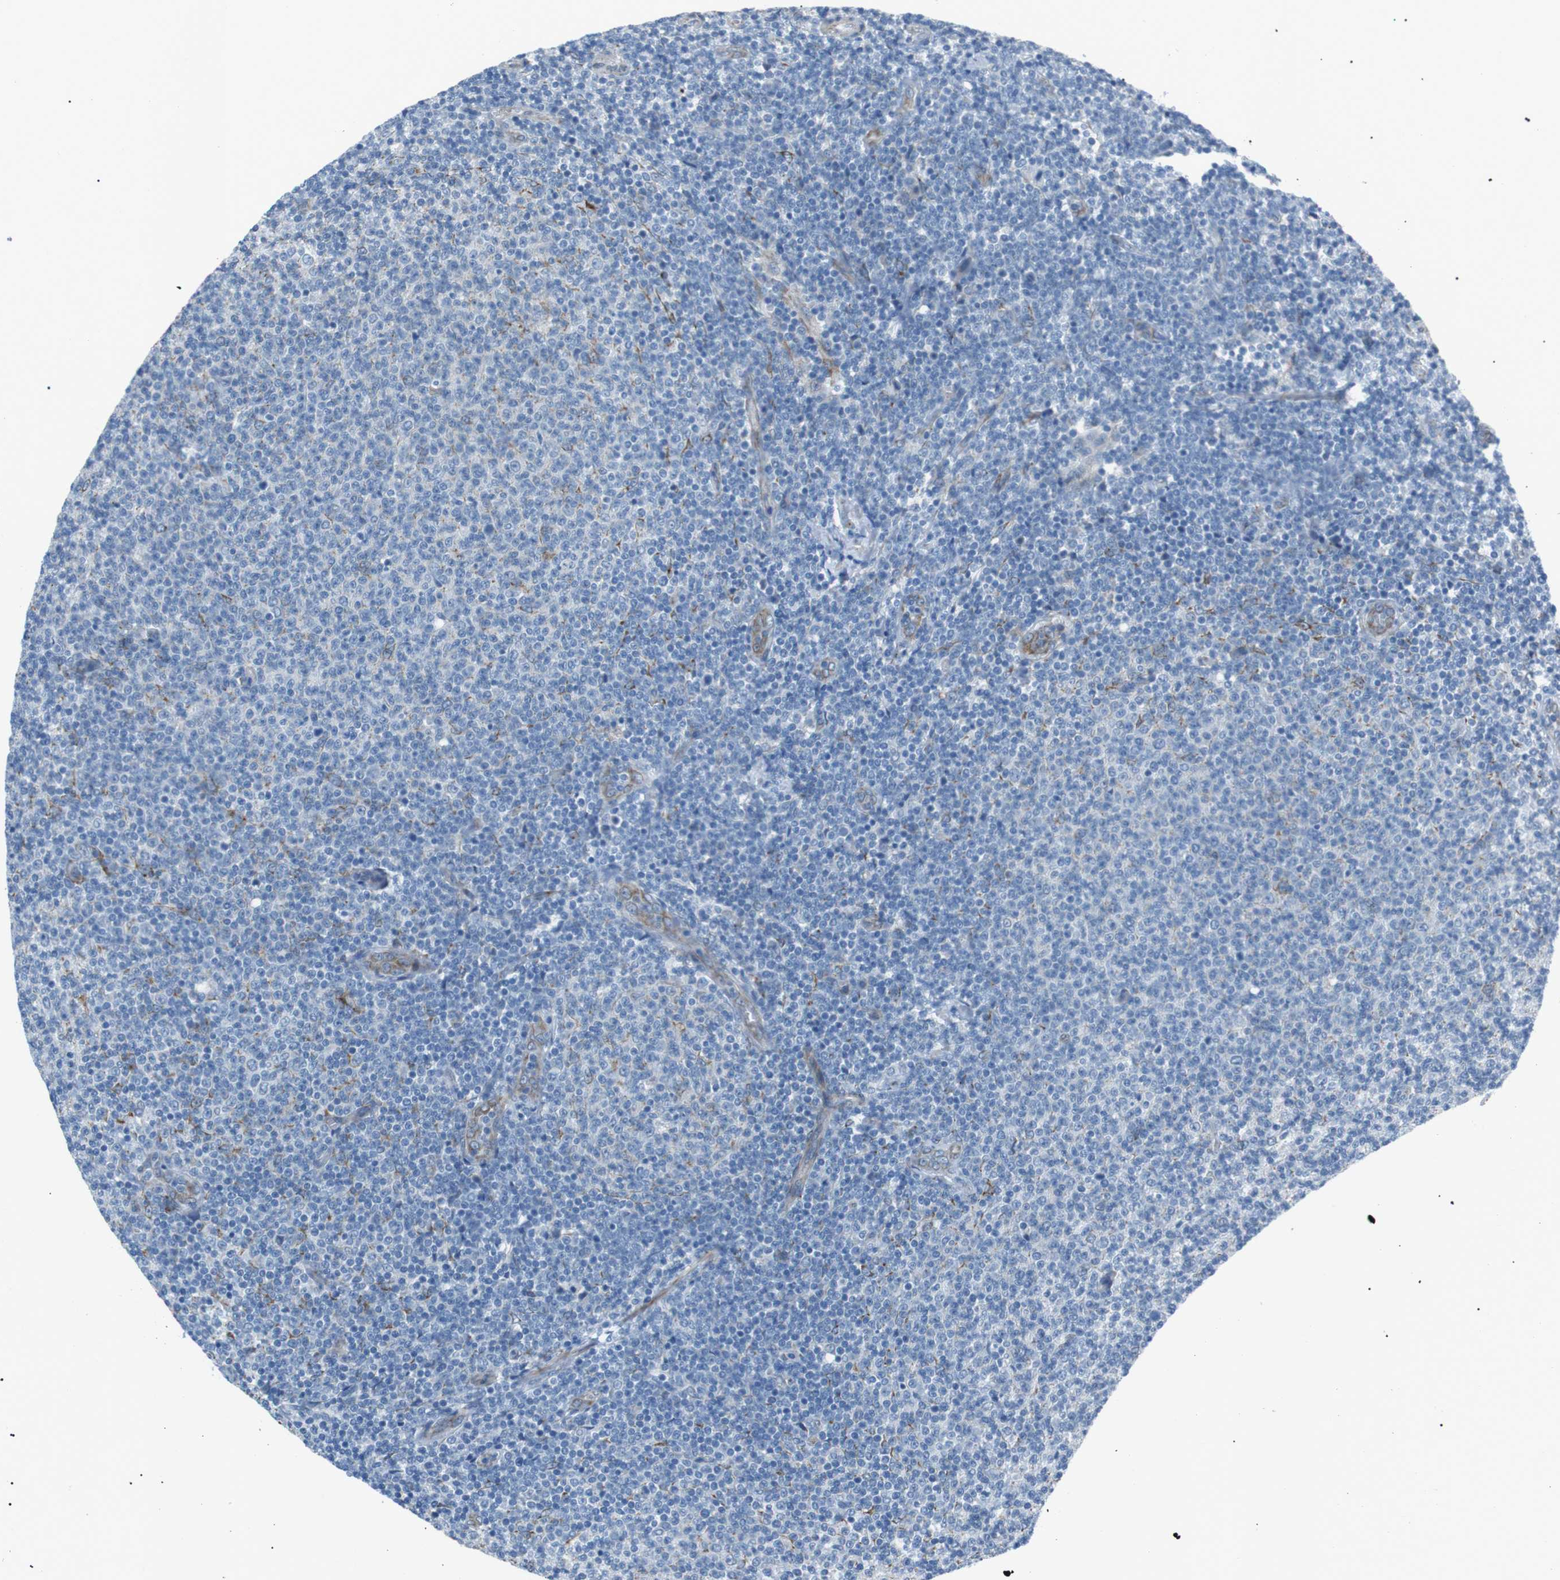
{"staining": {"intensity": "negative", "quantity": "none", "location": "none"}, "tissue": "lymphoma", "cell_type": "Tumor cells", "image_type": "cancer", "snomed": [{"axis": "morphology", "description": "Malignant lymphoma, non-Hodgkin's type, Low grade"}, {"axis": "topography", "description": "Lymph node"}], "caption": "A histopathology image of lymphoma stained for a protein displays no brown staining in tumor cells.", "gene": "MTARC2", "patient": {"sex": "male", "age": 66}}